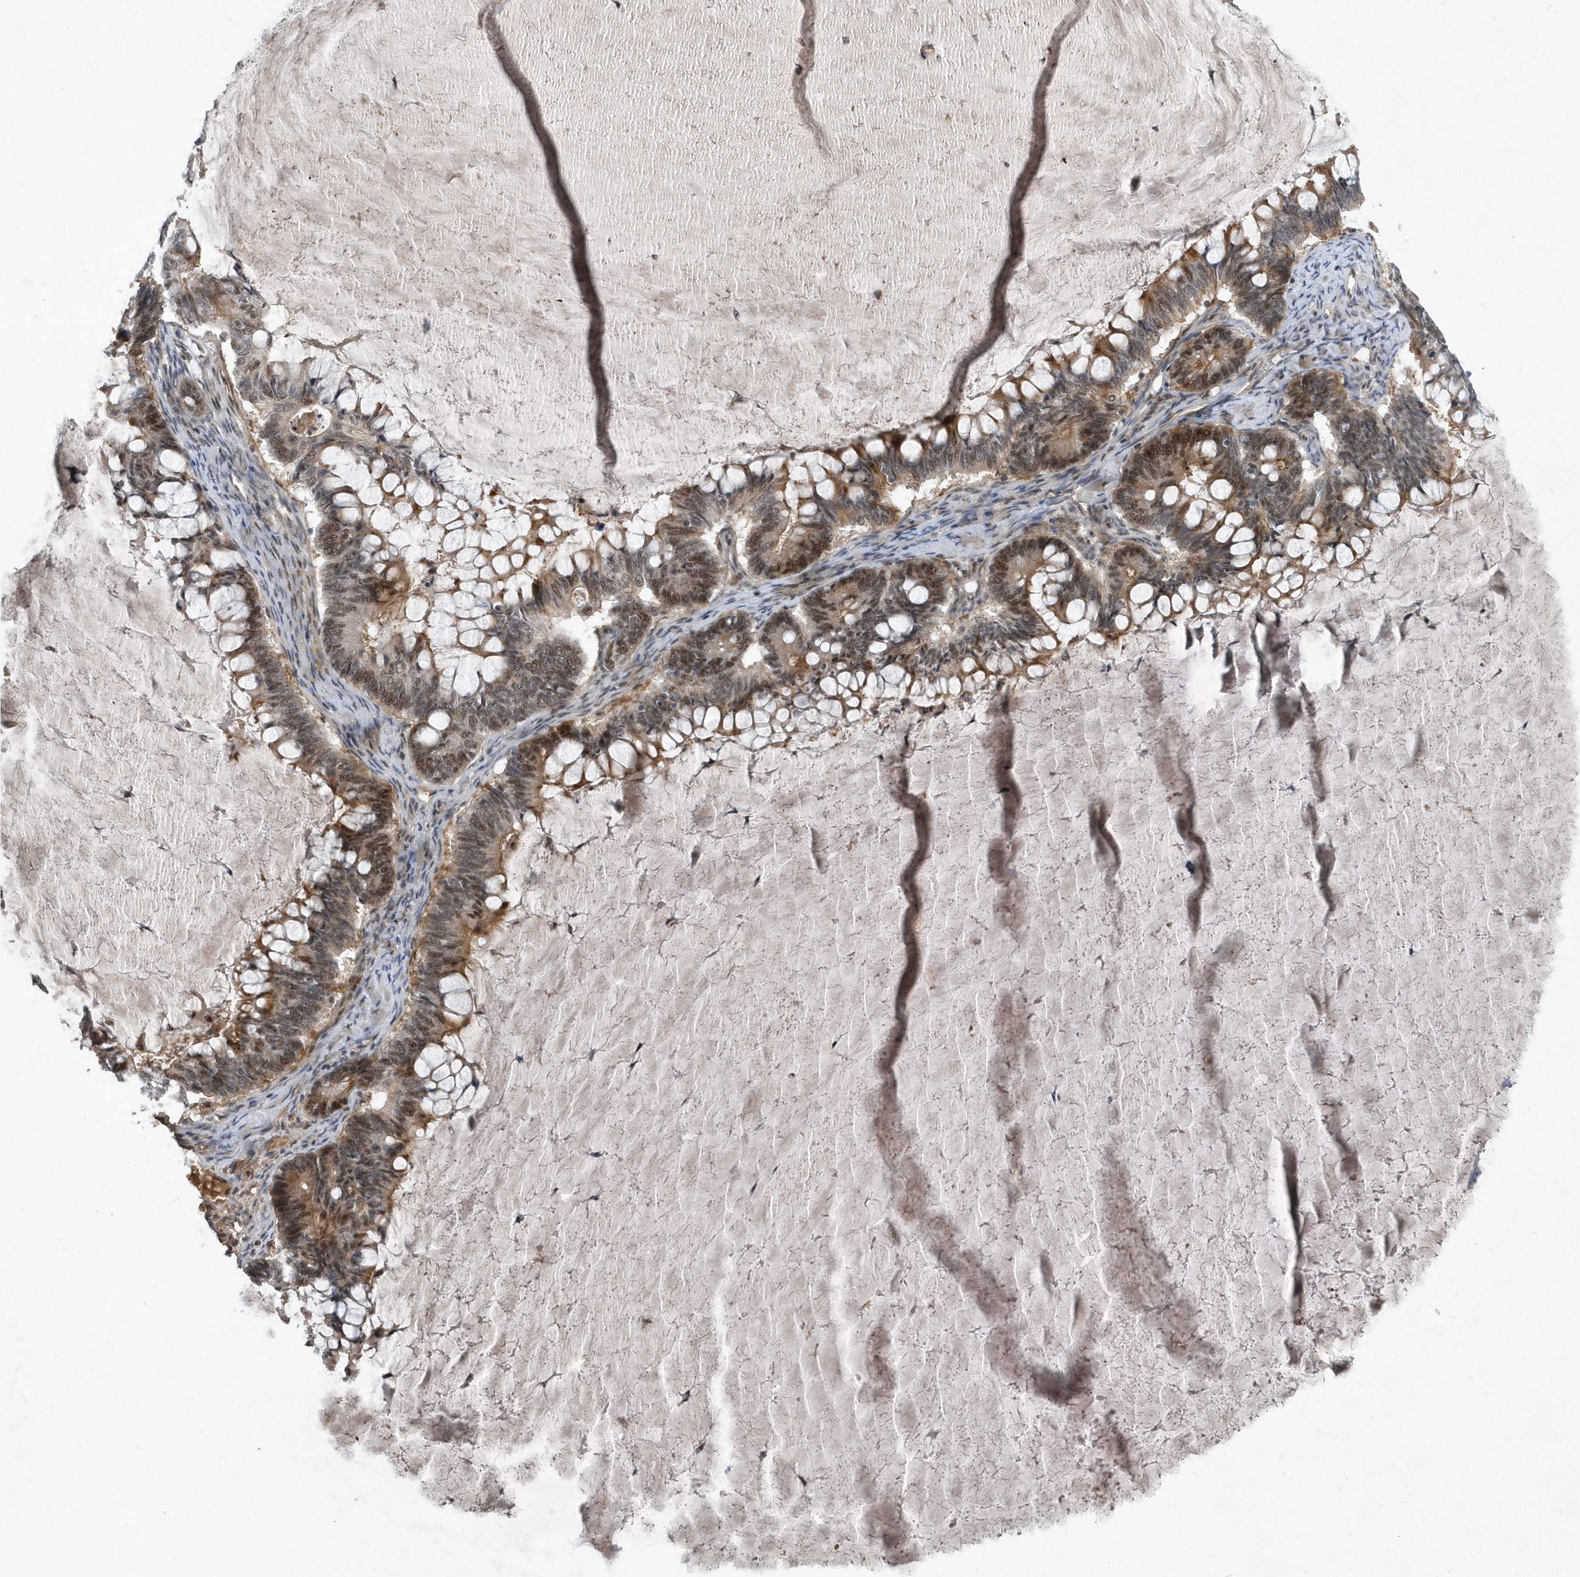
{"staining": {"intensity": "moderate", "quantity": ">75%", "location": "cytoplasmic/membranous,nuclear"}, "tissue": "ovarian cancer", "cell_type": "Tumor cells", "image_type": "cancer", "snomed": [{"axis": "morphology", "description": "Cystadenocarcinoma, mucinous, NOS"}, {"axis": "topography", "description": "Ovary"}], "caption": "Ovarian cancer (mucinous cystadenocarcinoma) stained with a protein marker shows moderate staining in tumor cells.", "gene": "FAM217A", "patient": {"sex": "female", "age": 61}}